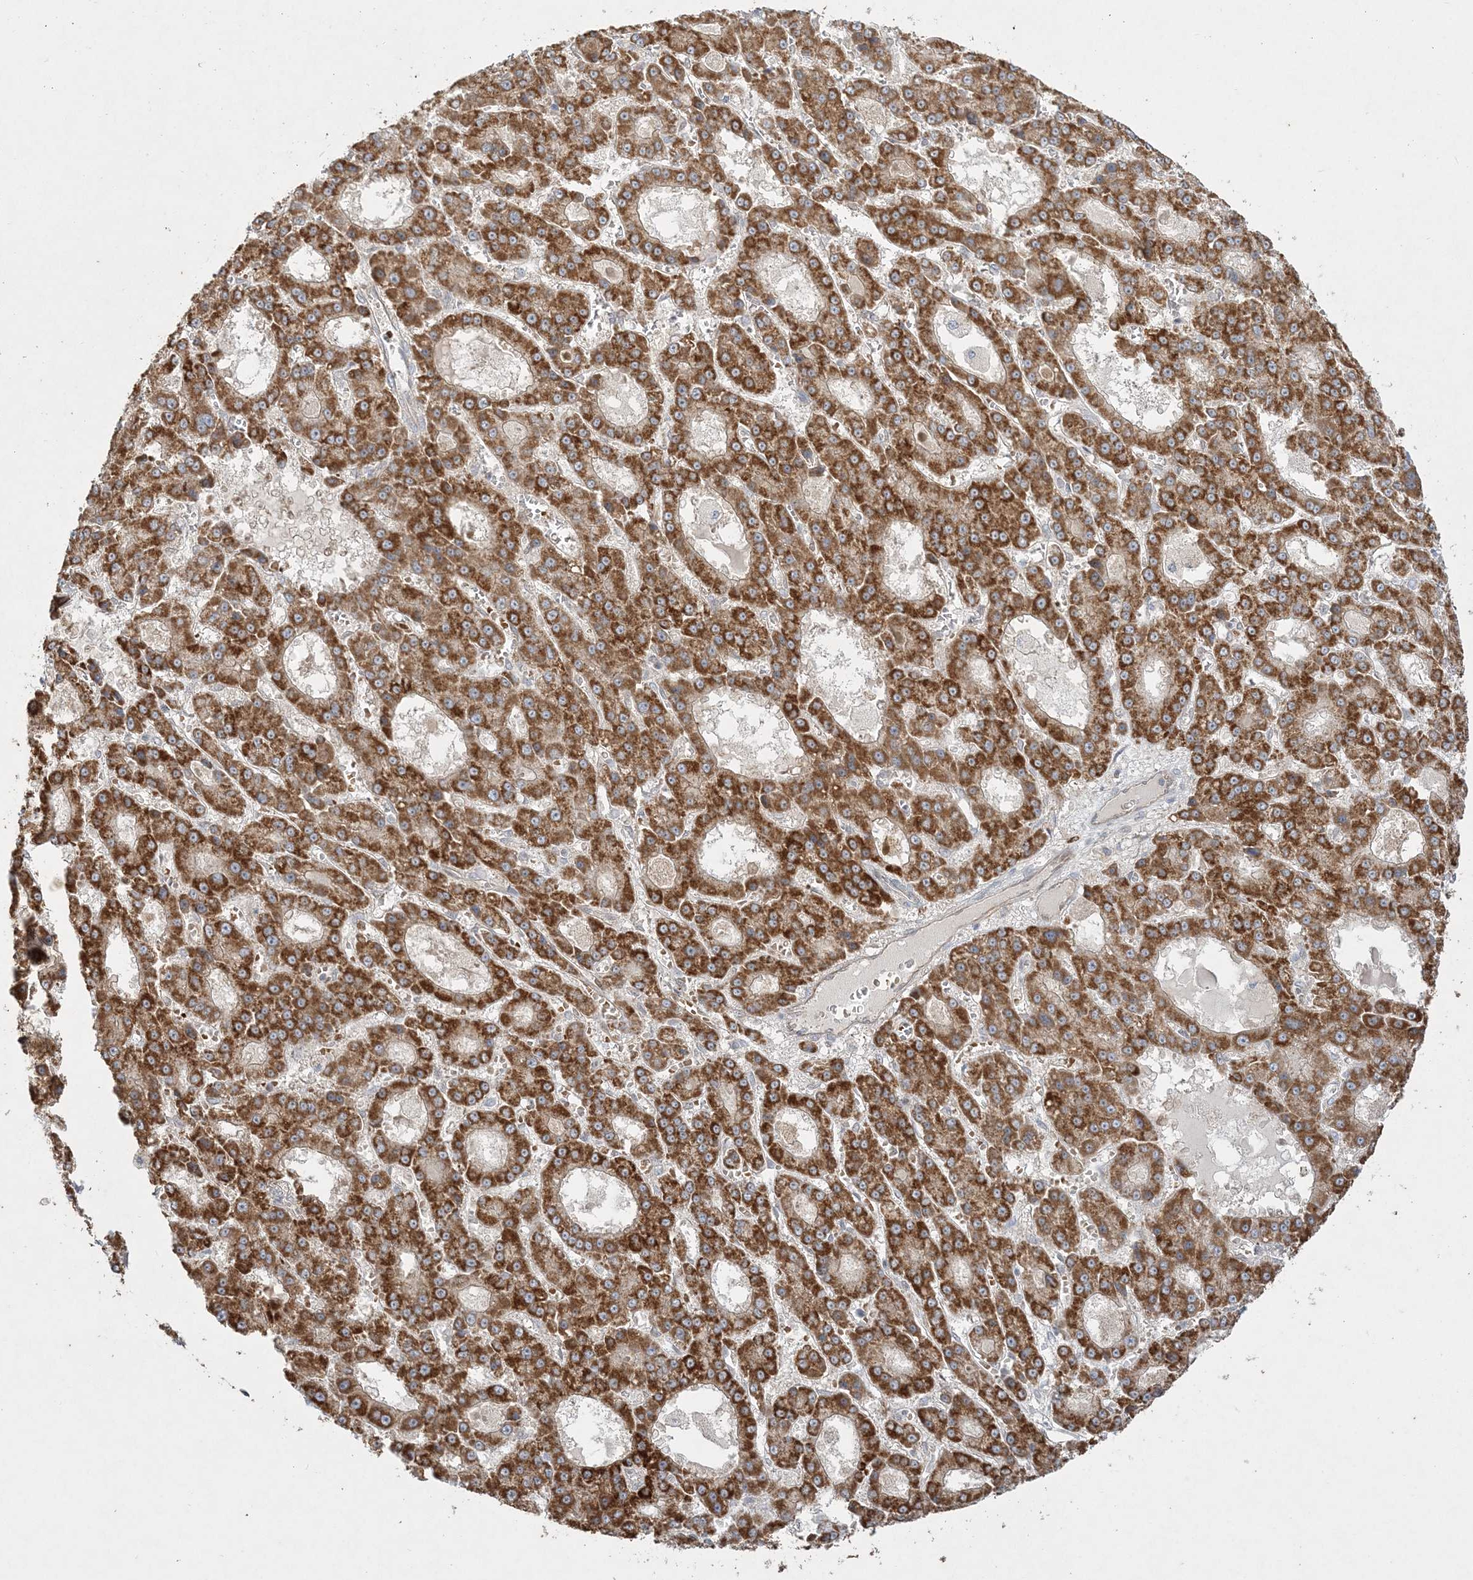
{"staining": {"intensity": "strong", "quantity": ">75%", "location": "cytoplasmic/membranous"}, "tissue": "liver cancer", "cell_type": "Tumor cells", "image_type": "cancer", "snomed": [{"axis": "morphology", "description": "Carcinoma, Hepatocellular, NOS"}, {"axis": "topography", "description": "Liver"}], "caption": "Protein staining by IHC reveals strong cytoplasmic/membranous expression in about >75% of tumor cells in liver cancer (hepatocellular carcinoma). Using DAB (brown) and hematoxylin (blue) stains, captured at high magnification using brightfield microscopy.", "gene": "INPP1", "patient": {"sex": "male", "age": 70}}